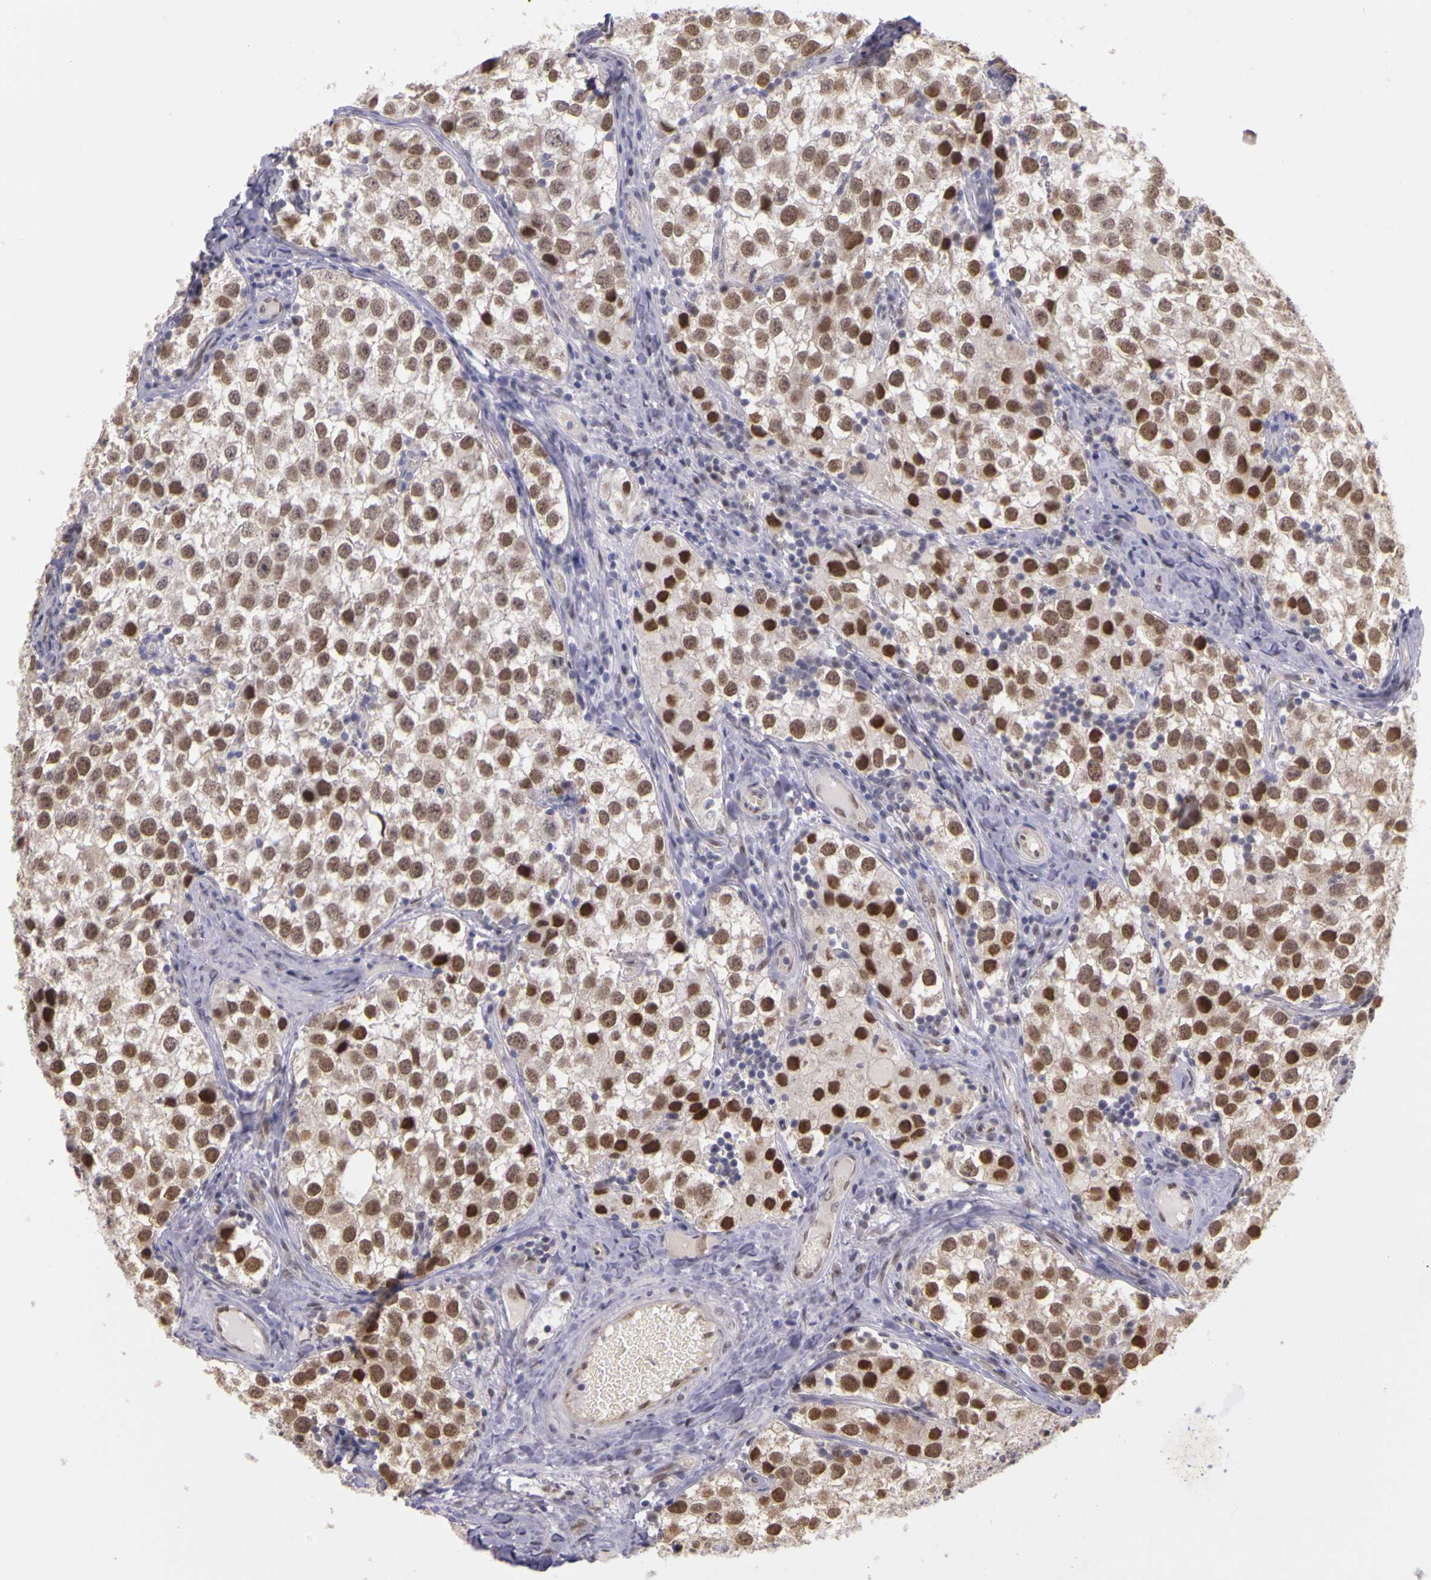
{"staining": {"intensity": "moderate", "quantity": ">75%", "location": "nuclear"}, "tissue": "testis cancer", "cell_type": "Tumor cells", "image_type": "cancer", "snomed": [{"axis": "morphology", "description": "Seminoma, NOS"}, {"axis": "topography", "description": "Testis"}], "caption": "Approximately >75% of tumor cells in human testis cancer (seminoma) display moderate nuclear protein staining as visualized by brown immunohistochemical staining.", "gene": "WDR13", "patient": {"sex": "male", "age": 39}}